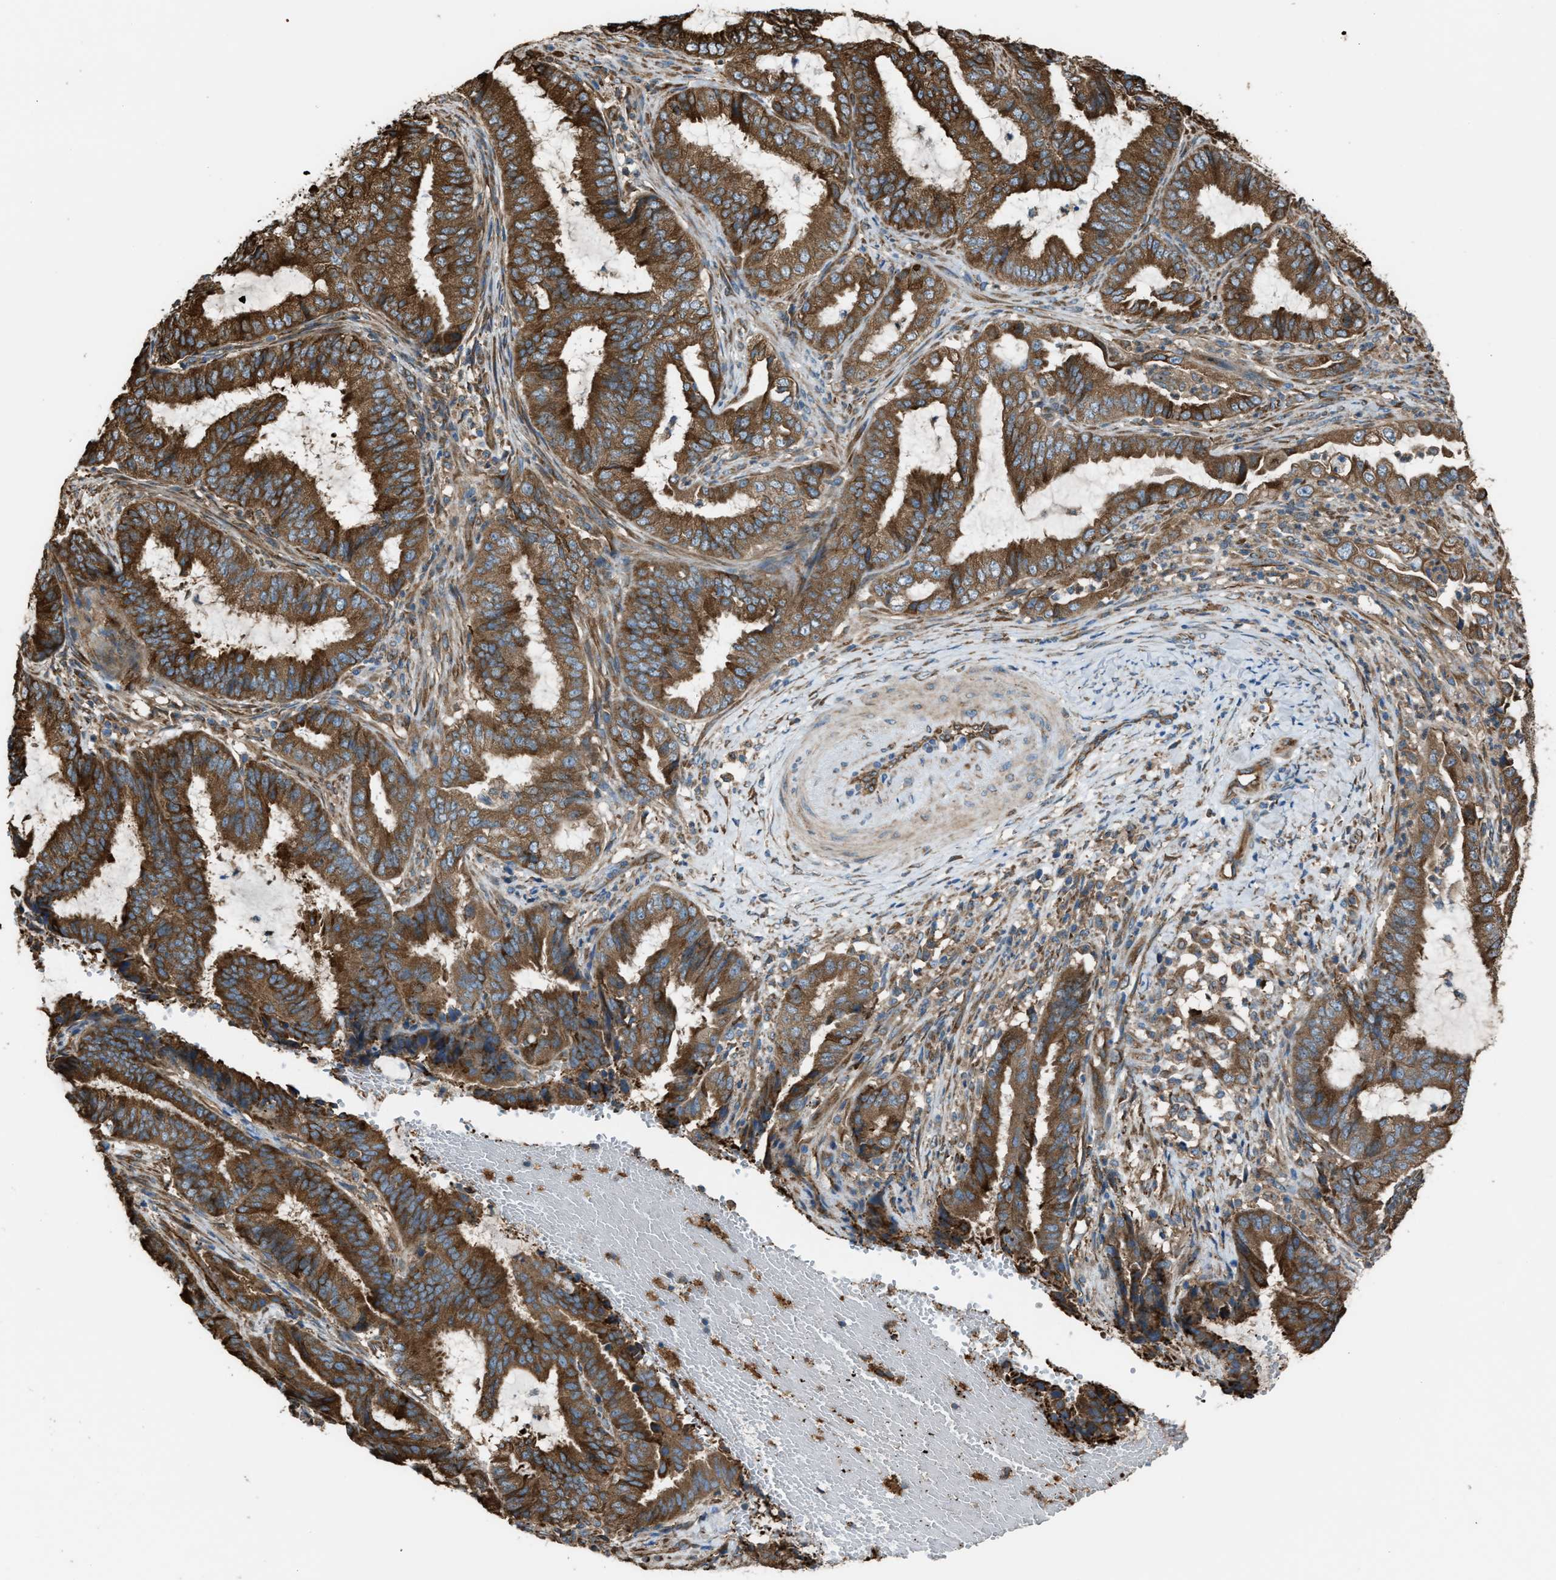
{"staining": {"intensity": "strong", "quantity": ">75%", "location": "cytoplasmic/membranous"}, "tissue": "endometrial cancer", "cell_type": "Tumor cells", "image_type": "cancer", "snomed": [{"axis": "morphology", "description": "Adenocarcinoma, NOS"}, {"axis": "topography", "description": "Endometrium"}], "caption": "Immunohistochemical staining of human endometrial adenocarcinoma exhibits high levels of strong cytoplasmic/membranous positivity in approximately >75% of tumor cells. (DAB = brown stain, brightfield microscopy at high magnification).", "gene": "TRPC1", "patient": {"sex": "female", "age": 51}}